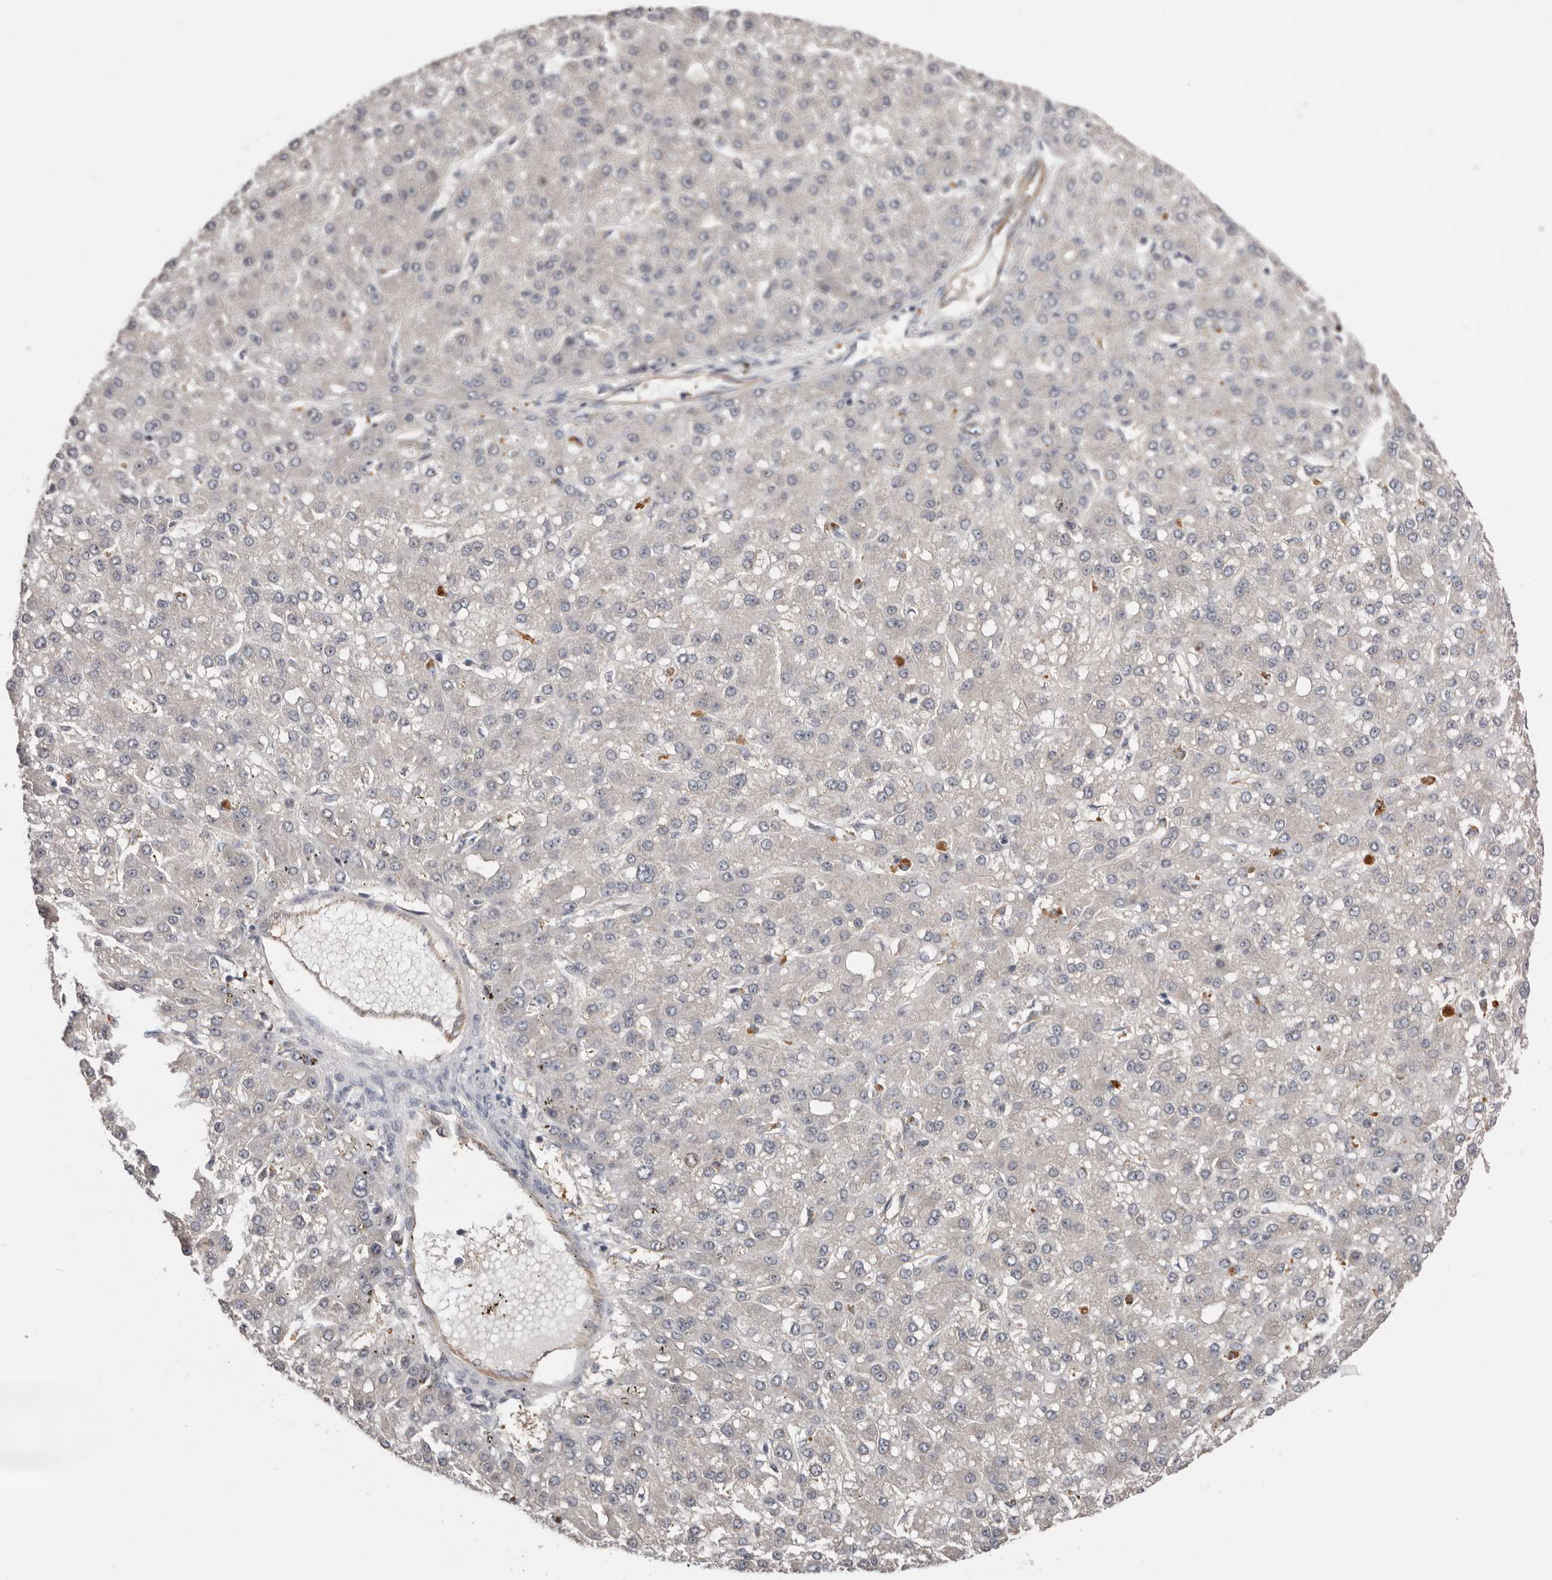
{"staining": {"intensity": "negative", "quantity": "none", "location": "none"}, "tissue": "liver cancer", "cell_type": "Tumor cells", "image_type": "cancer", "snomed": [{"axis": "morphology", "description": "Carcinoma, Hepatocellular, NOS"}, {"axis": "topography", "description": "Liver"}], "caption": "Liver cancer (hepatocellular carcinoma) stained for a protein using IHC reveals no staining tumor cells.", "gene": "CDCA8", "patient": {"sex": "male", "age": 67}}